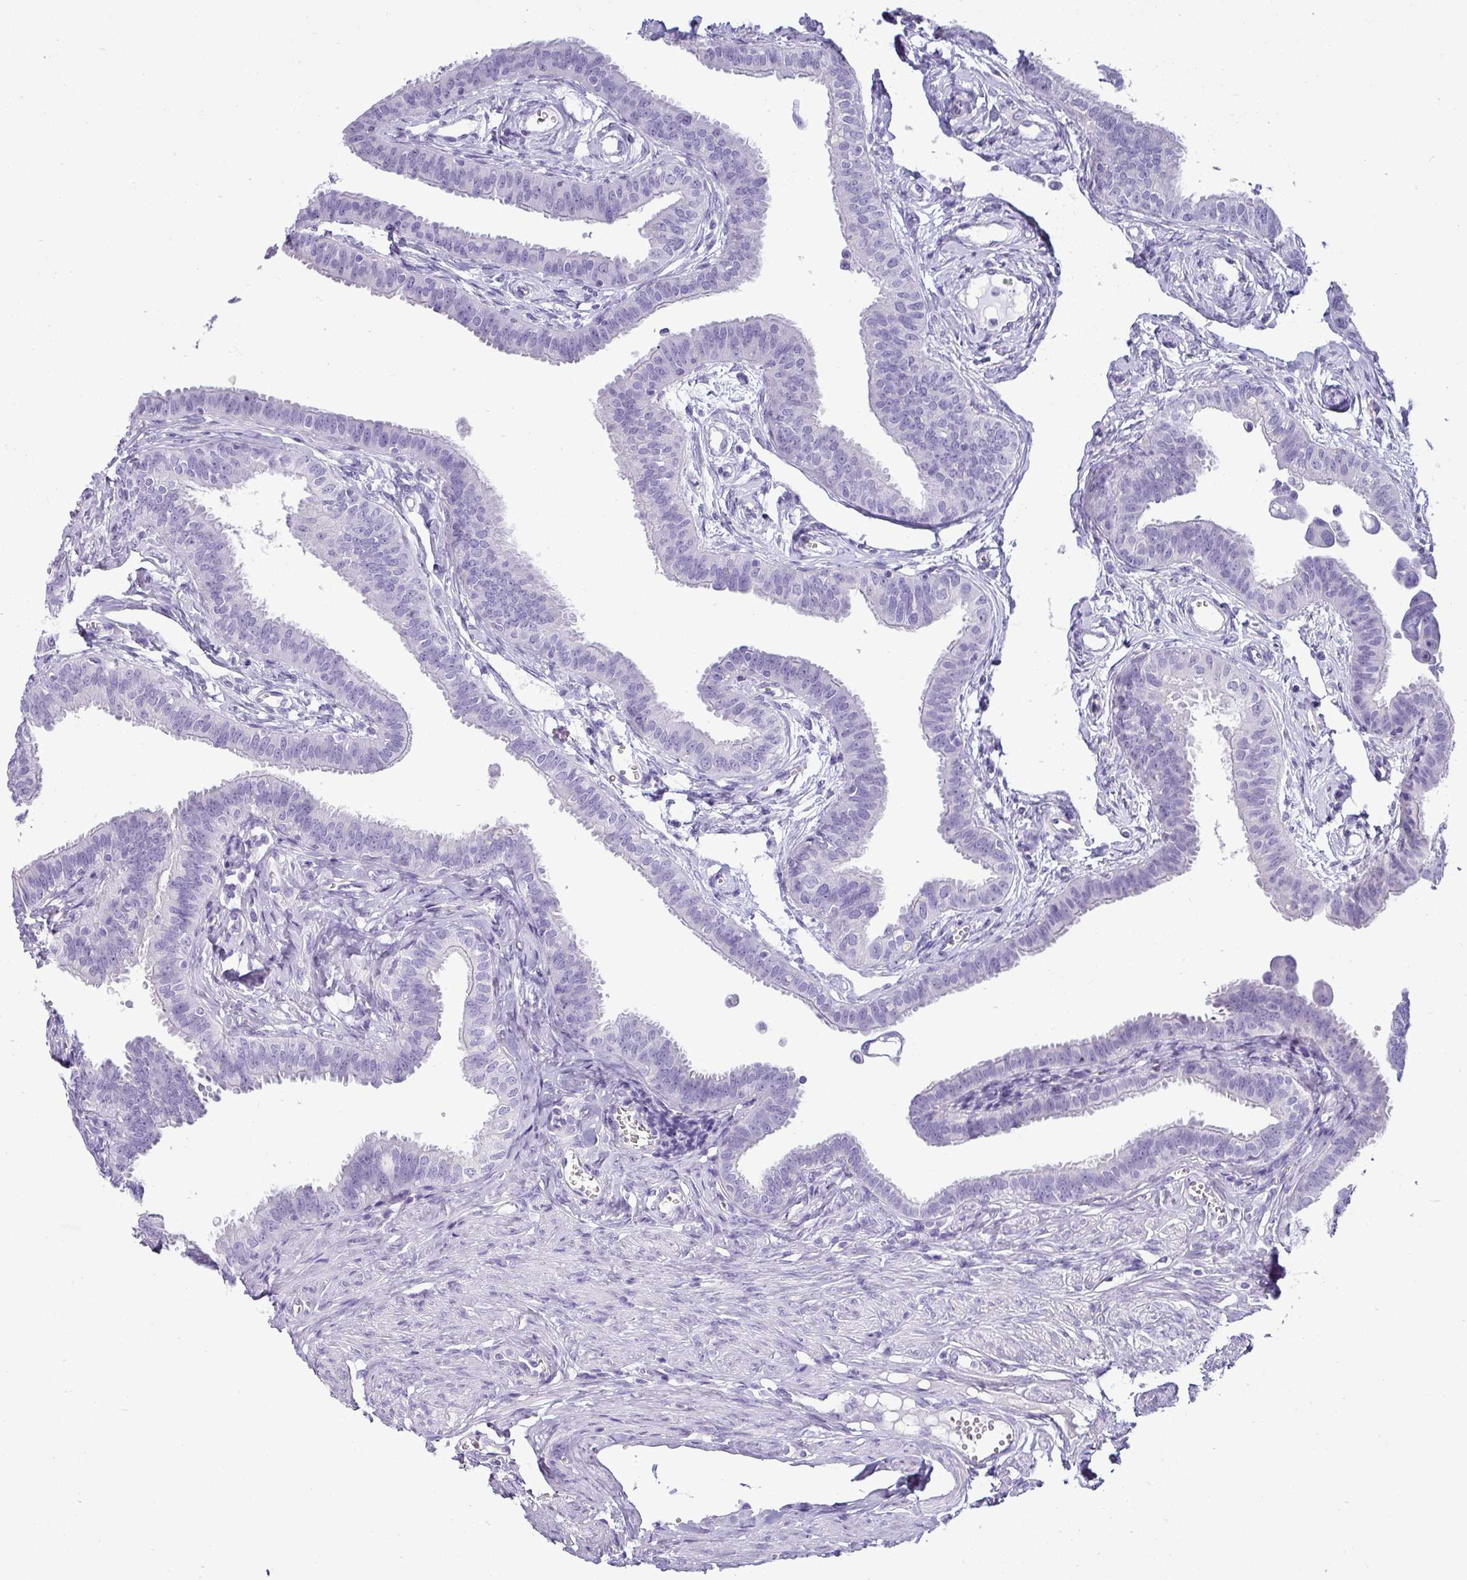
{"staining": {"intensity": "negative", "quantity": "none", "location": "none"}, "tissue": "fallopian tube", "cell_type": "Glandular cells", "image_type": "normal", "snomed": [{"axis": "morphology", "description": "Normal tissue, NOS"}, {"axis": "morphology", "description": "Carcinoma, NOS"}, {"axis": "topography", "description": "Fallopian tube"}, {"axis": "topography", "description": "Ovary"}], "caption": "Immunohistochemistry micrograph of unremarkable fallopian tube: fallopian tube stained with DAB reveals no significant protein positivity in glandular cells. (Brightfield microscopy of DAB (3,3'-diaminobenzidine) immunohistochemistry at high magnification).", "gene": "VCX2", "patient": {"sex": "female", "age": 59}}